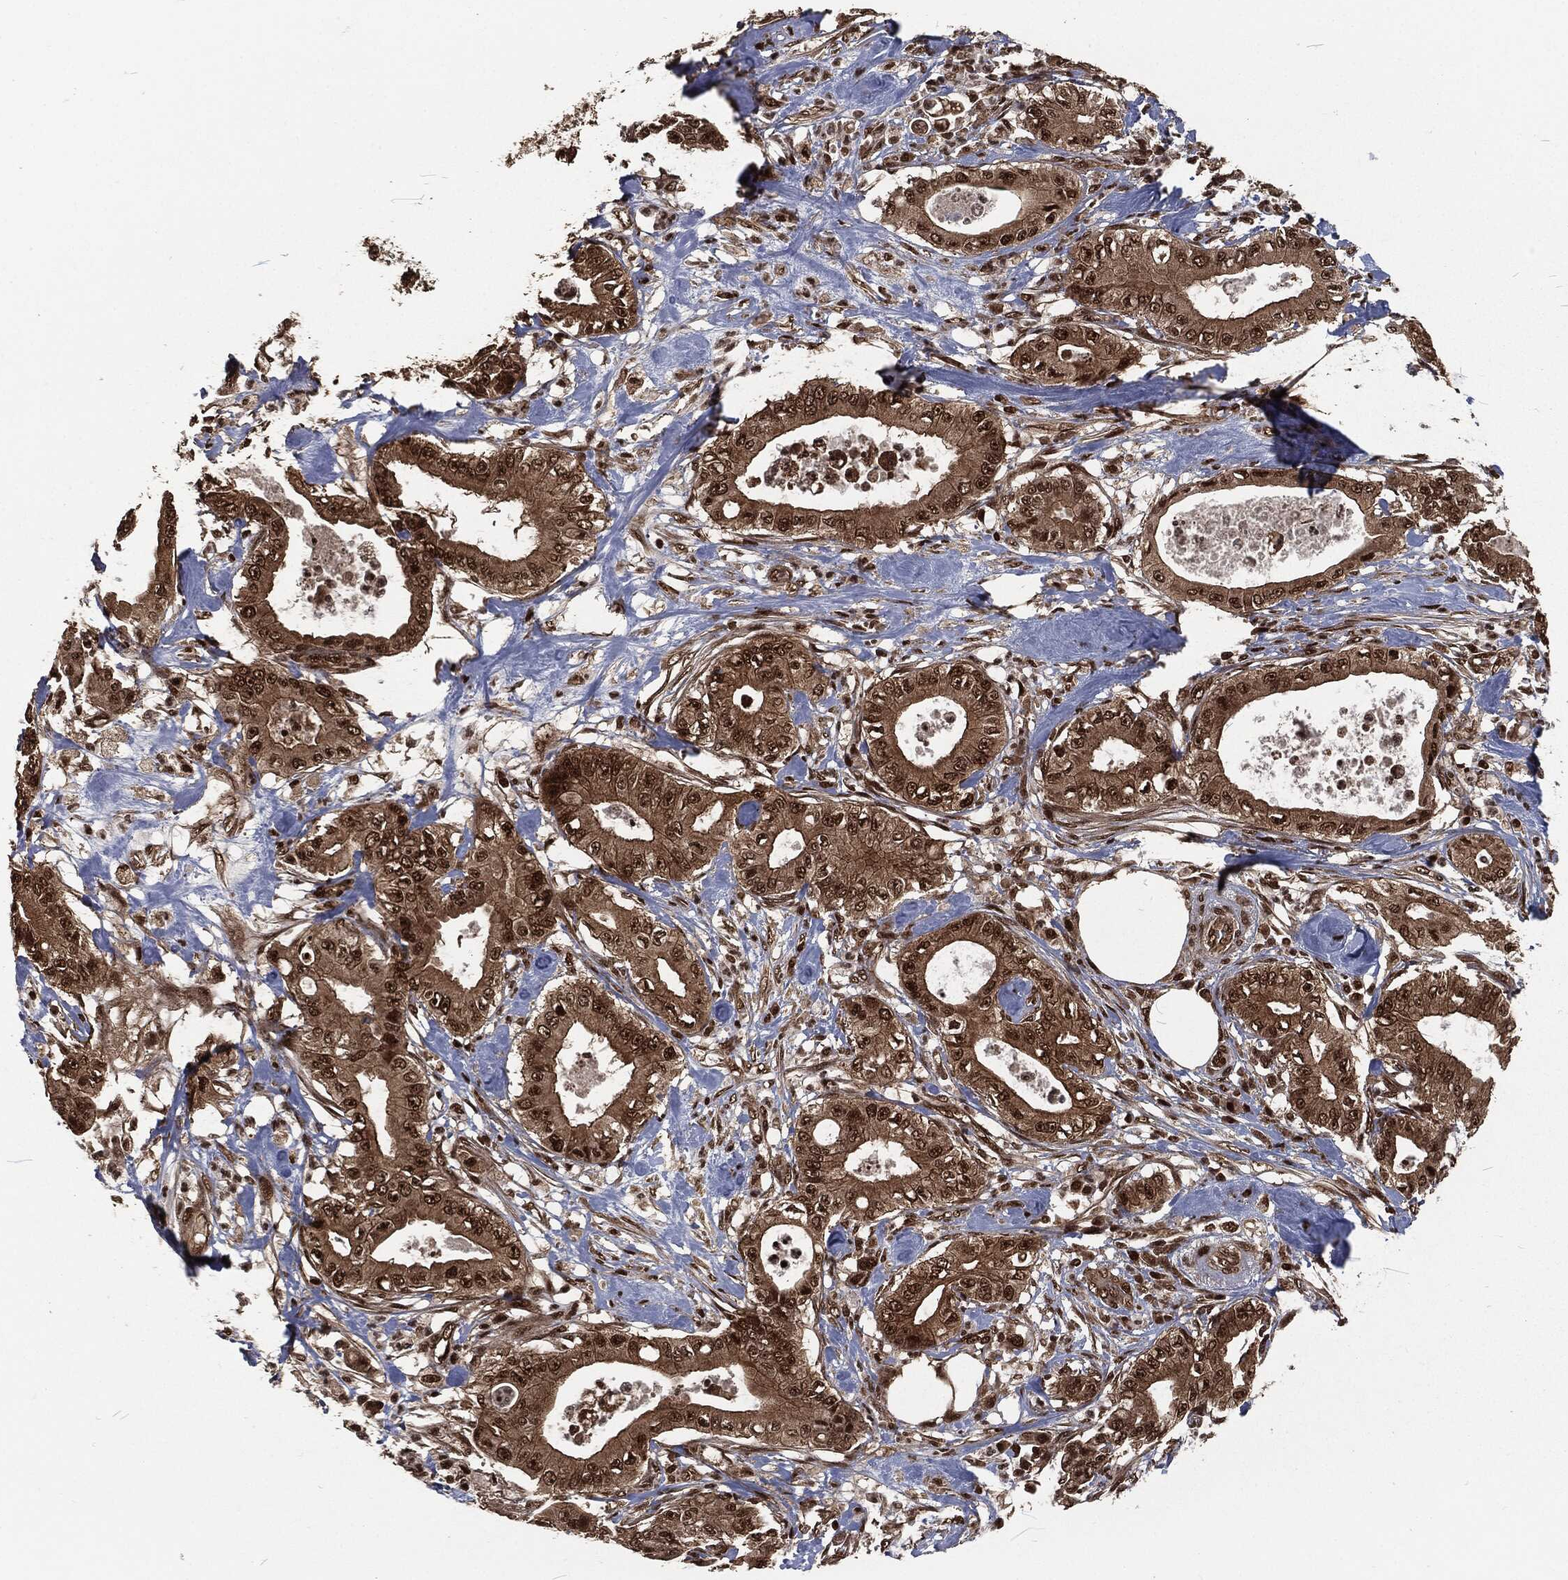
{"staining": {"intensity": "moderate", "quantity": ">75%", "location": "cytoplasmic/membranous,nuclear"}, "tissue": "pancreatic cancer", "cell_type": "Tumor cells", "image_type": "cancer", "snomed": [{"axis": "morphology", "description": "Adenocarcinoma, NOS"}, {"axis": "topography", "description": "Pancreas"}], "caption": "IHC of pancreatic cancer exhibits medium levels of moderate cytoplasmic/membranous and nuclear positivity in about >75% of tumor cells.", "gene": "NGRN", "patient": {"sex": "male", "age": 71}}